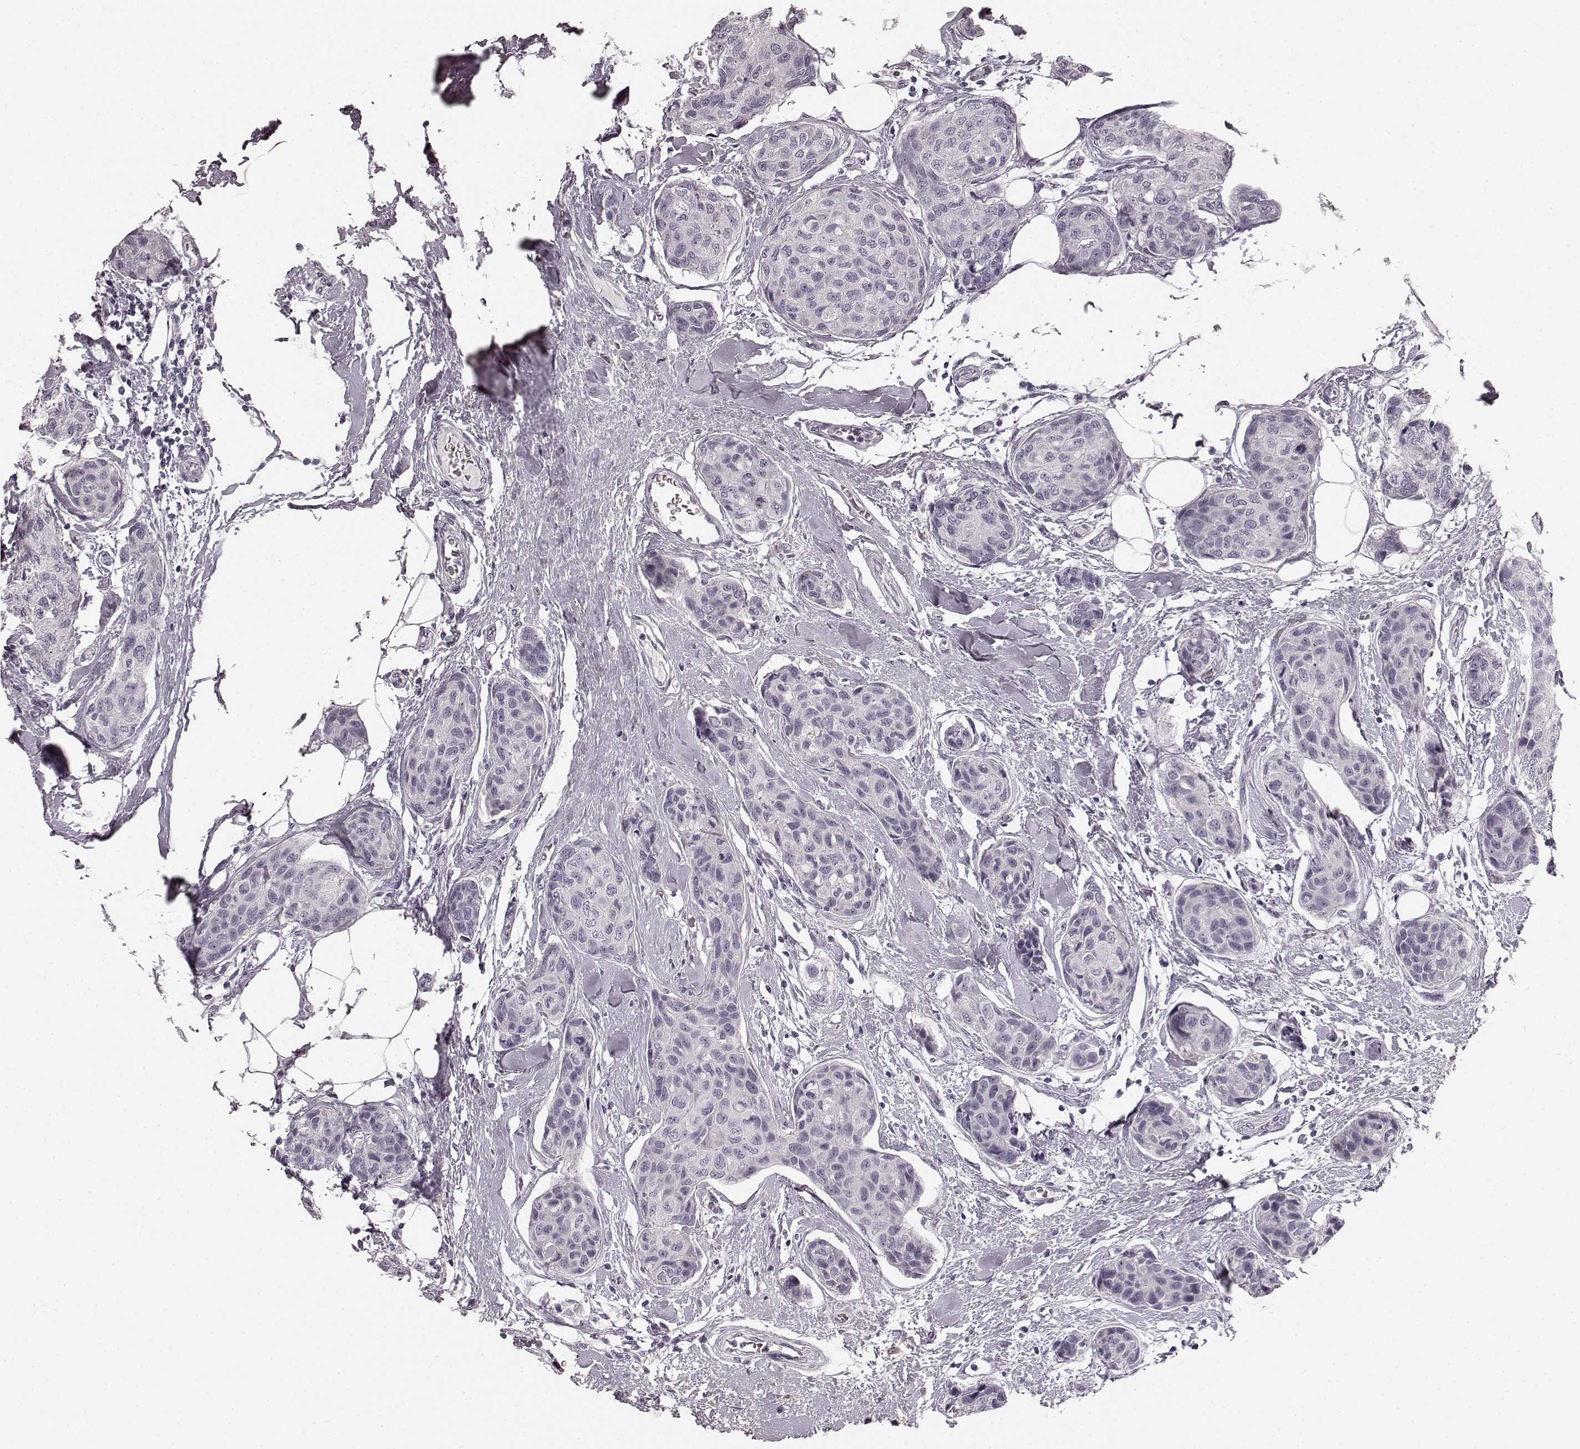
{"staining": {"intensity": "negative", "quantity": "none", "location": "none"}, "tissue": "breast cancer", "cell_type": "Tumor cells", "image_type": "cancer", "snomed": [{"axis": "morphology", "description": "Duct carcinoma"}, {"axis": "topography", "description": "Breast"}], "caption": "Micrograph shows no significant protein staining in tumor cells of breast intraductal carcinoma.", "gene": "TMPRSS15", "patient": {"sex": "female", "age": 80}}